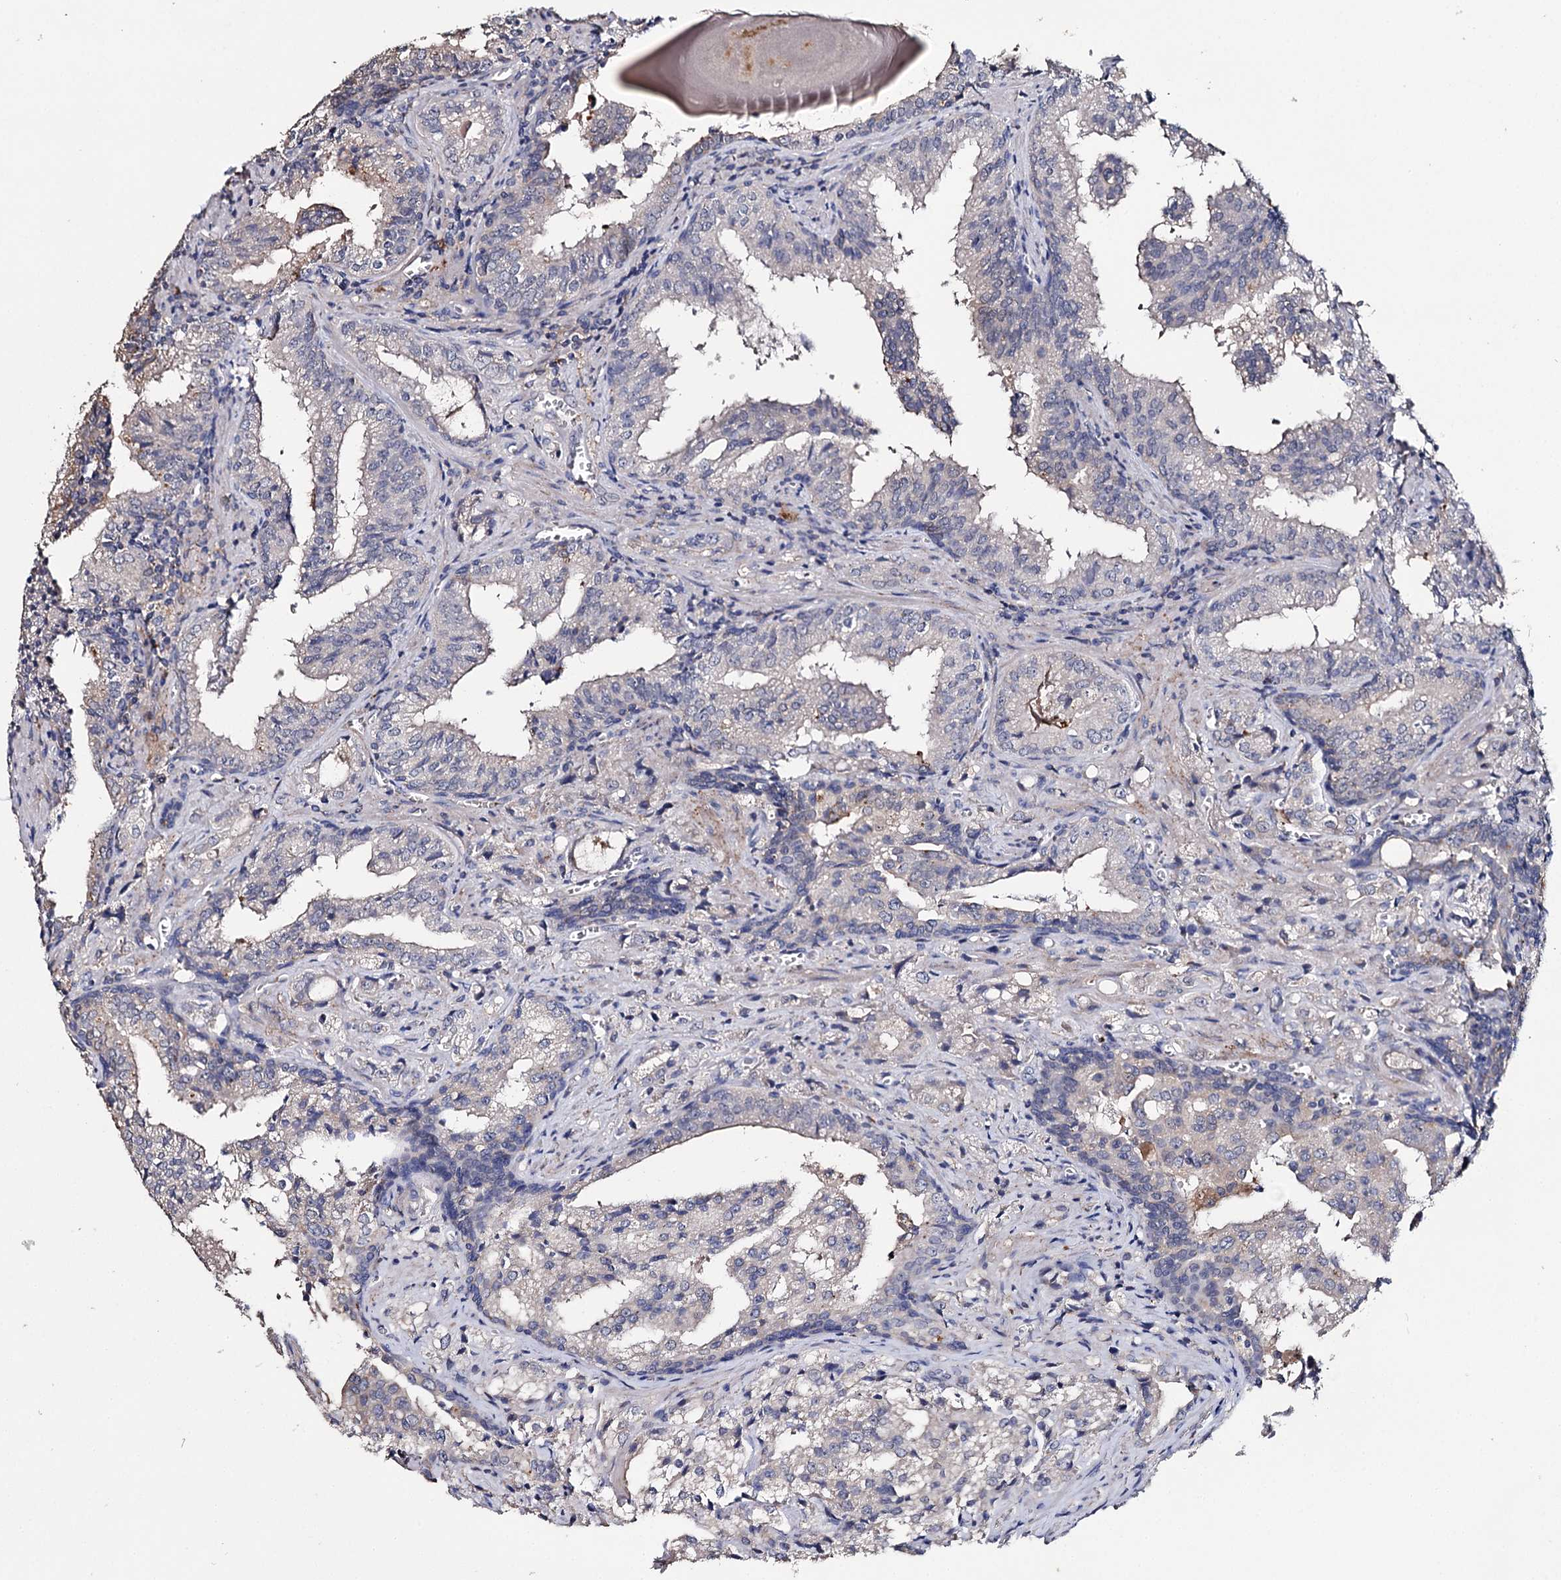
{"staining": {"intensity": "negative", "quantity": "none", "location": "none"}, "tissue": "prostate cancer", "cell_type": "Tumor cells", "image_type": "cancer", "snomed": [{"axis": "morphology", "description": "Adenocarcinoma, High grade"}, {"axis": "topography", "description": "Prostate"}], "caption": "Tumor cells are negative for protein expression in human prostate cancer (adenocarcinoma (high-grade)). Brightfield microscopy of immunohistochemistry stained with DAB (brown) and hematoxylin (blue), captured at high magnification.", "gene": "DNAH6", "patient": {"sex": "male", "age": 68}}